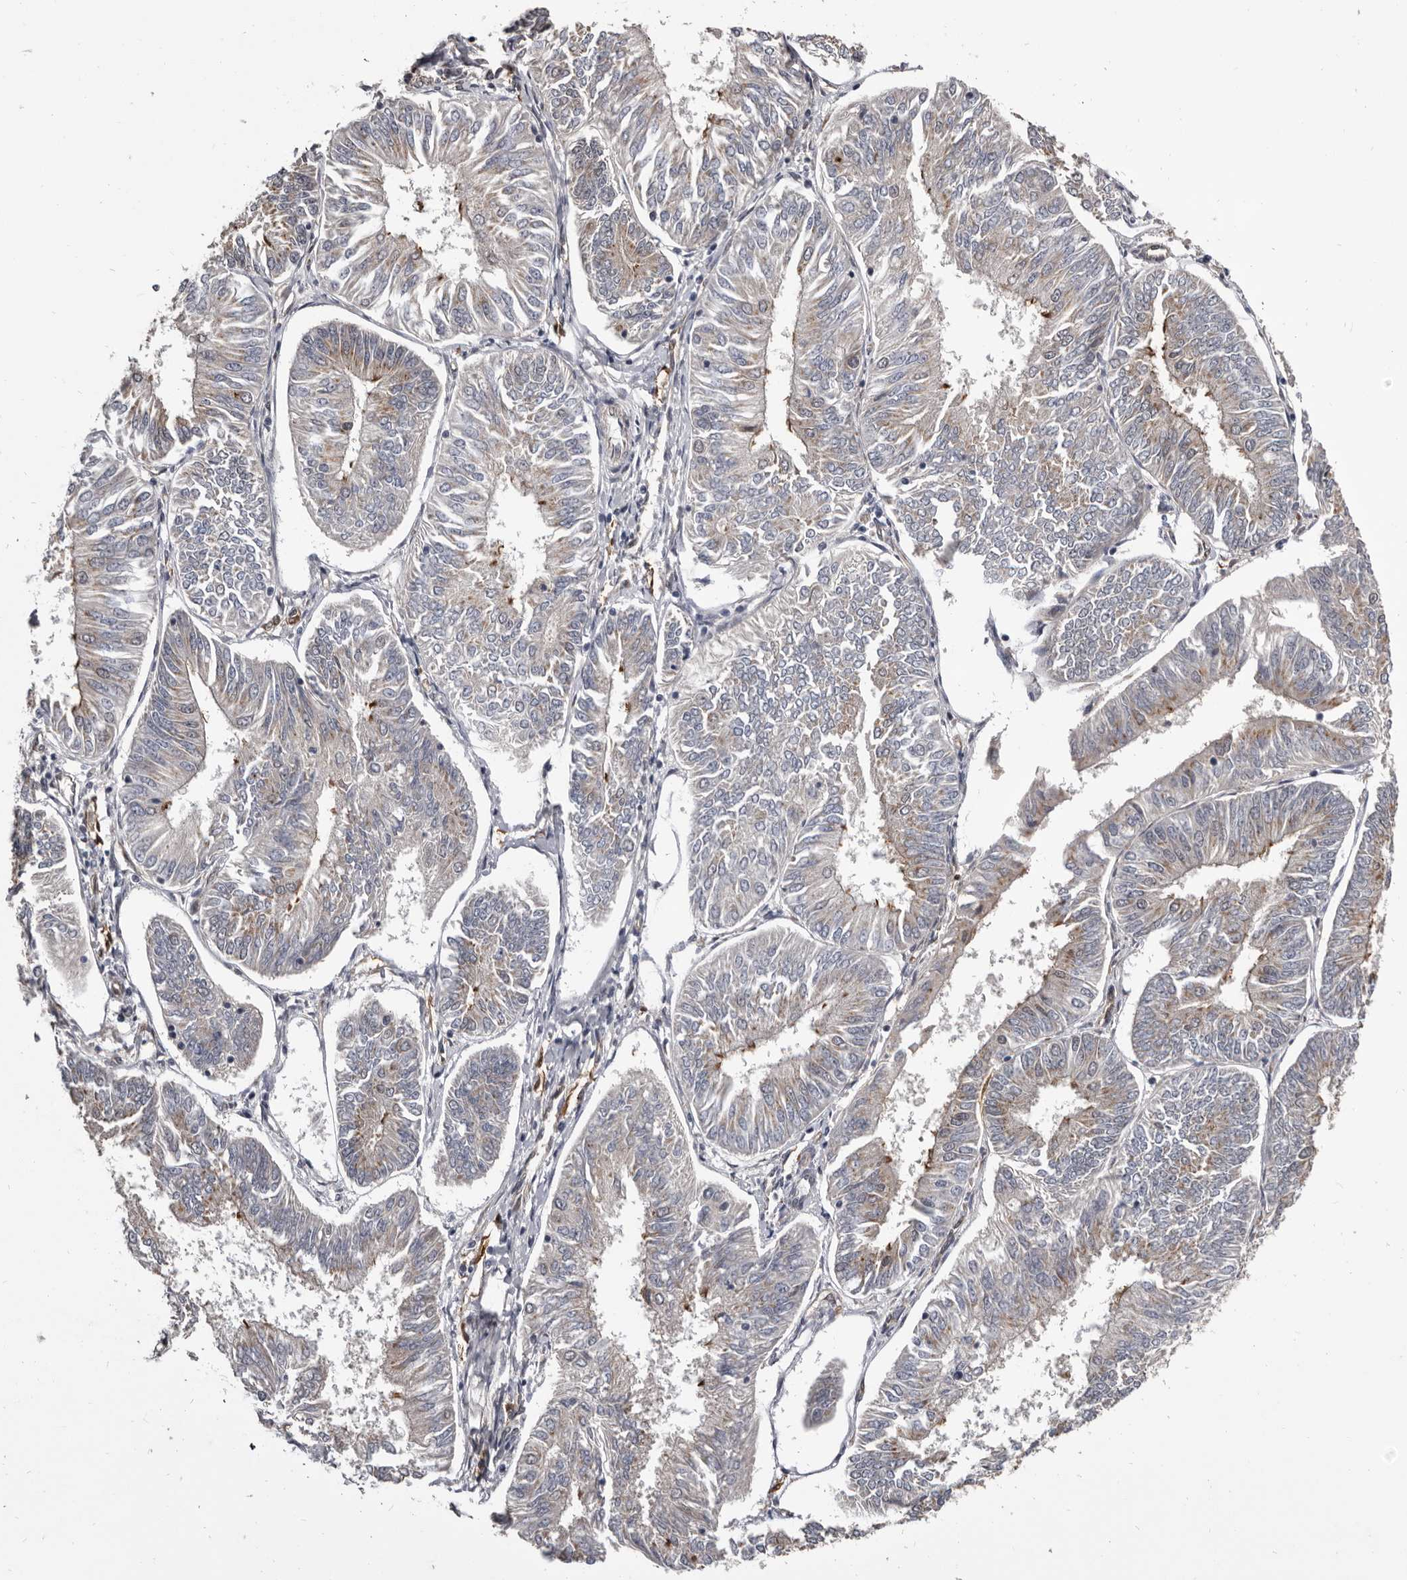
{"staining": {"intensity": "weak", "quantity": "<25%", "location": "cytoplasmic/membranous"}, "tissue": "endometrial cancer", "cell_type": "Tumor cells", "image_type": "cancer", "snomed": [{"axis": "morphology", "description": "Adenocarcinoma, NOS"}, {"axis": "topography", "description": "Endometrium"}], "caption": "The immunohistochemistry (IHC) histopathology image has no significant staining in tumor cells of endometrial cancer (adenocarcinoma) tissue.", "gene": "ADAMTS20", "patient": {"sex": "female", "age": 58}}